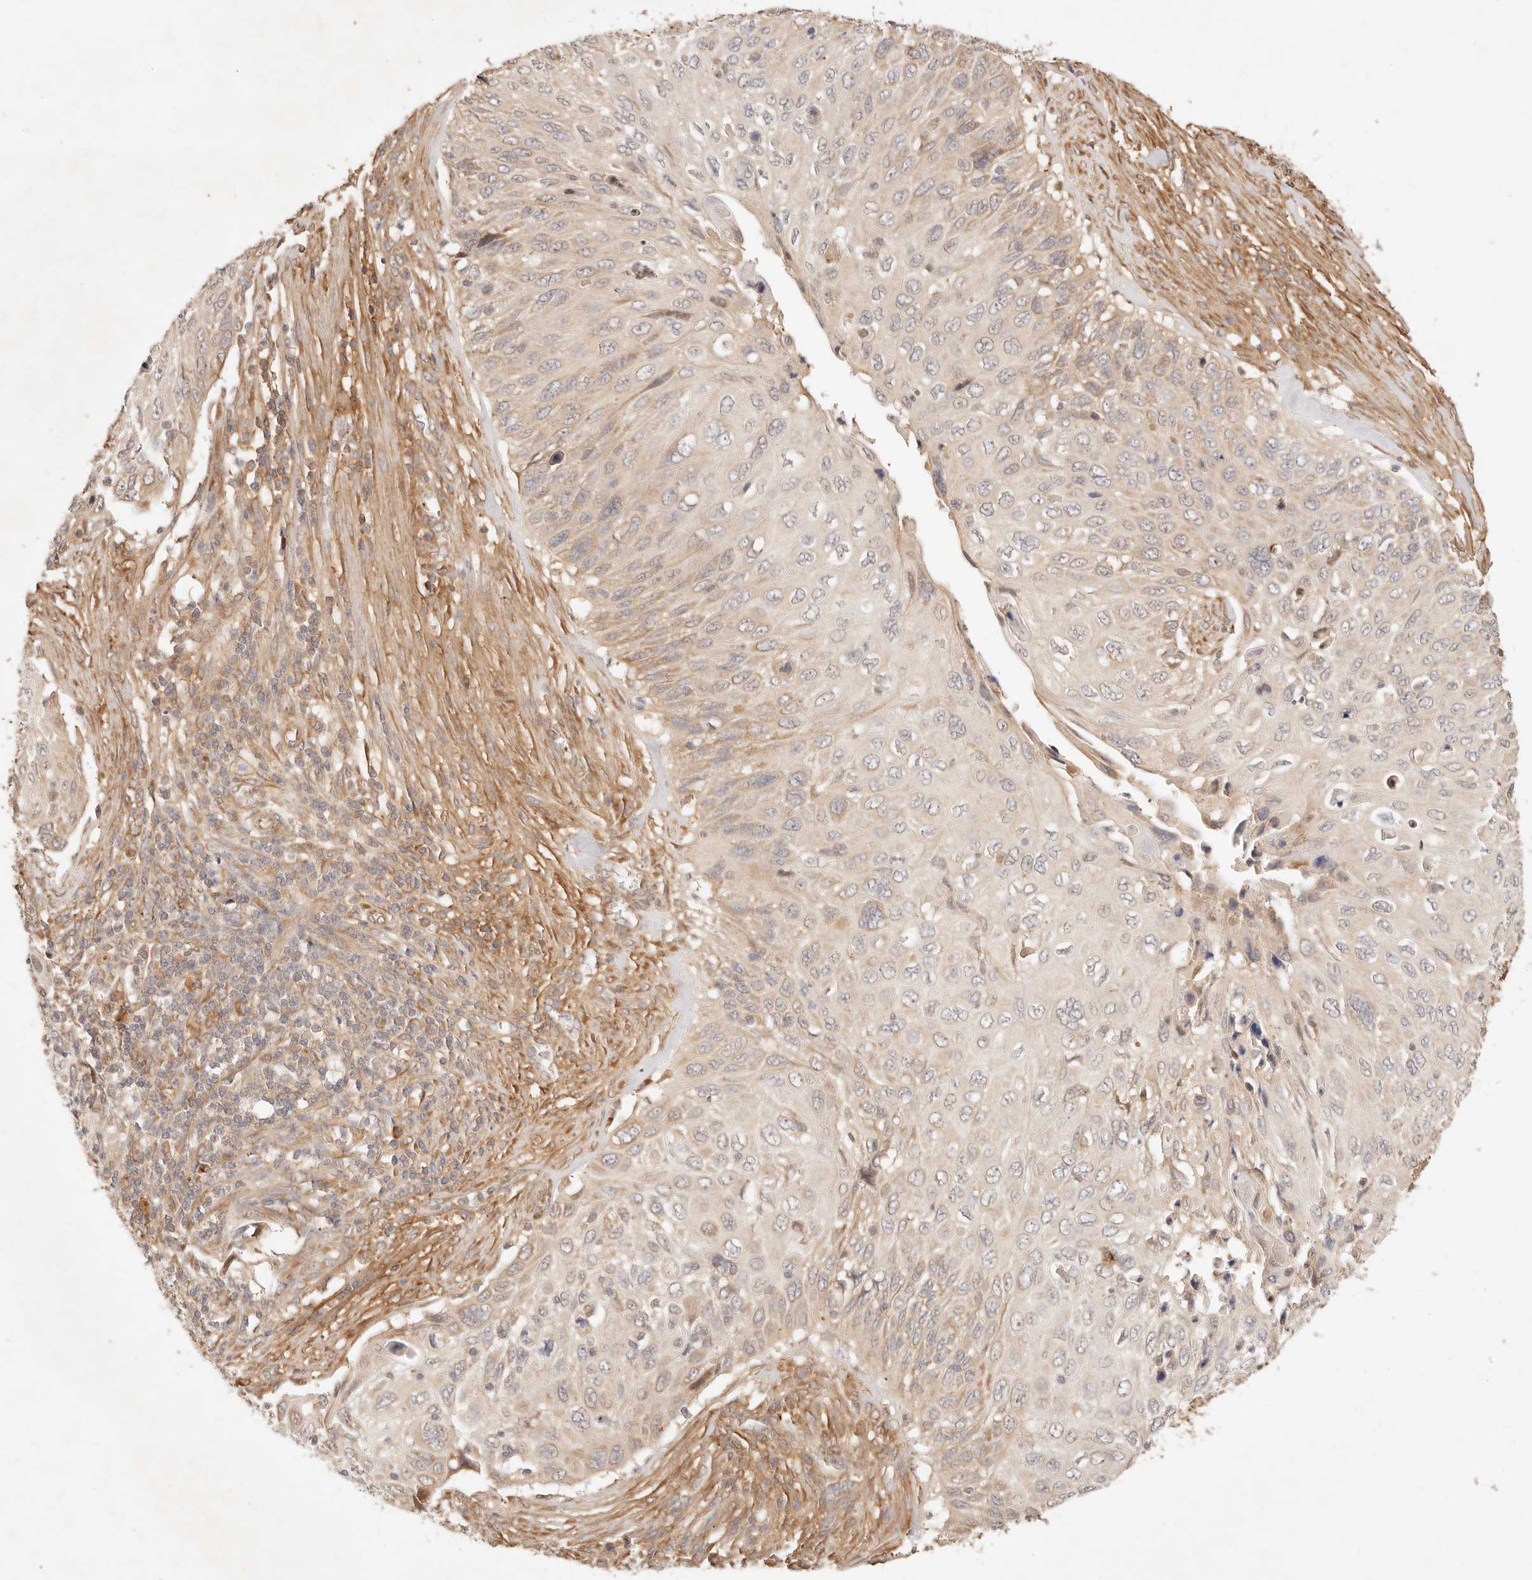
{"staining": {"intensity": "weak", "quantity": "25%-75%", "location": "cytoplasmic/membranous"}, "tissue": "cervical cancer", "cell_type": "Tumor cells", "image_type": "cancer", "snomed": [{"axis": "morphology", "description": "Squamous cell carcinoma, NOS"}, {"axis": "topography", "description": "Cervix"}], "caption": "This histopathology image demonstrates cervical cancer (squamous cell carcinoma) stained with IHC to label a protein in brown. The cytoplasmic/membranous of tumor cells show weak positivity for the protein. Nuclei are counter-stained blue.", "gene": "UBXN10", "patient": {"sex": "female", "age": 70}}